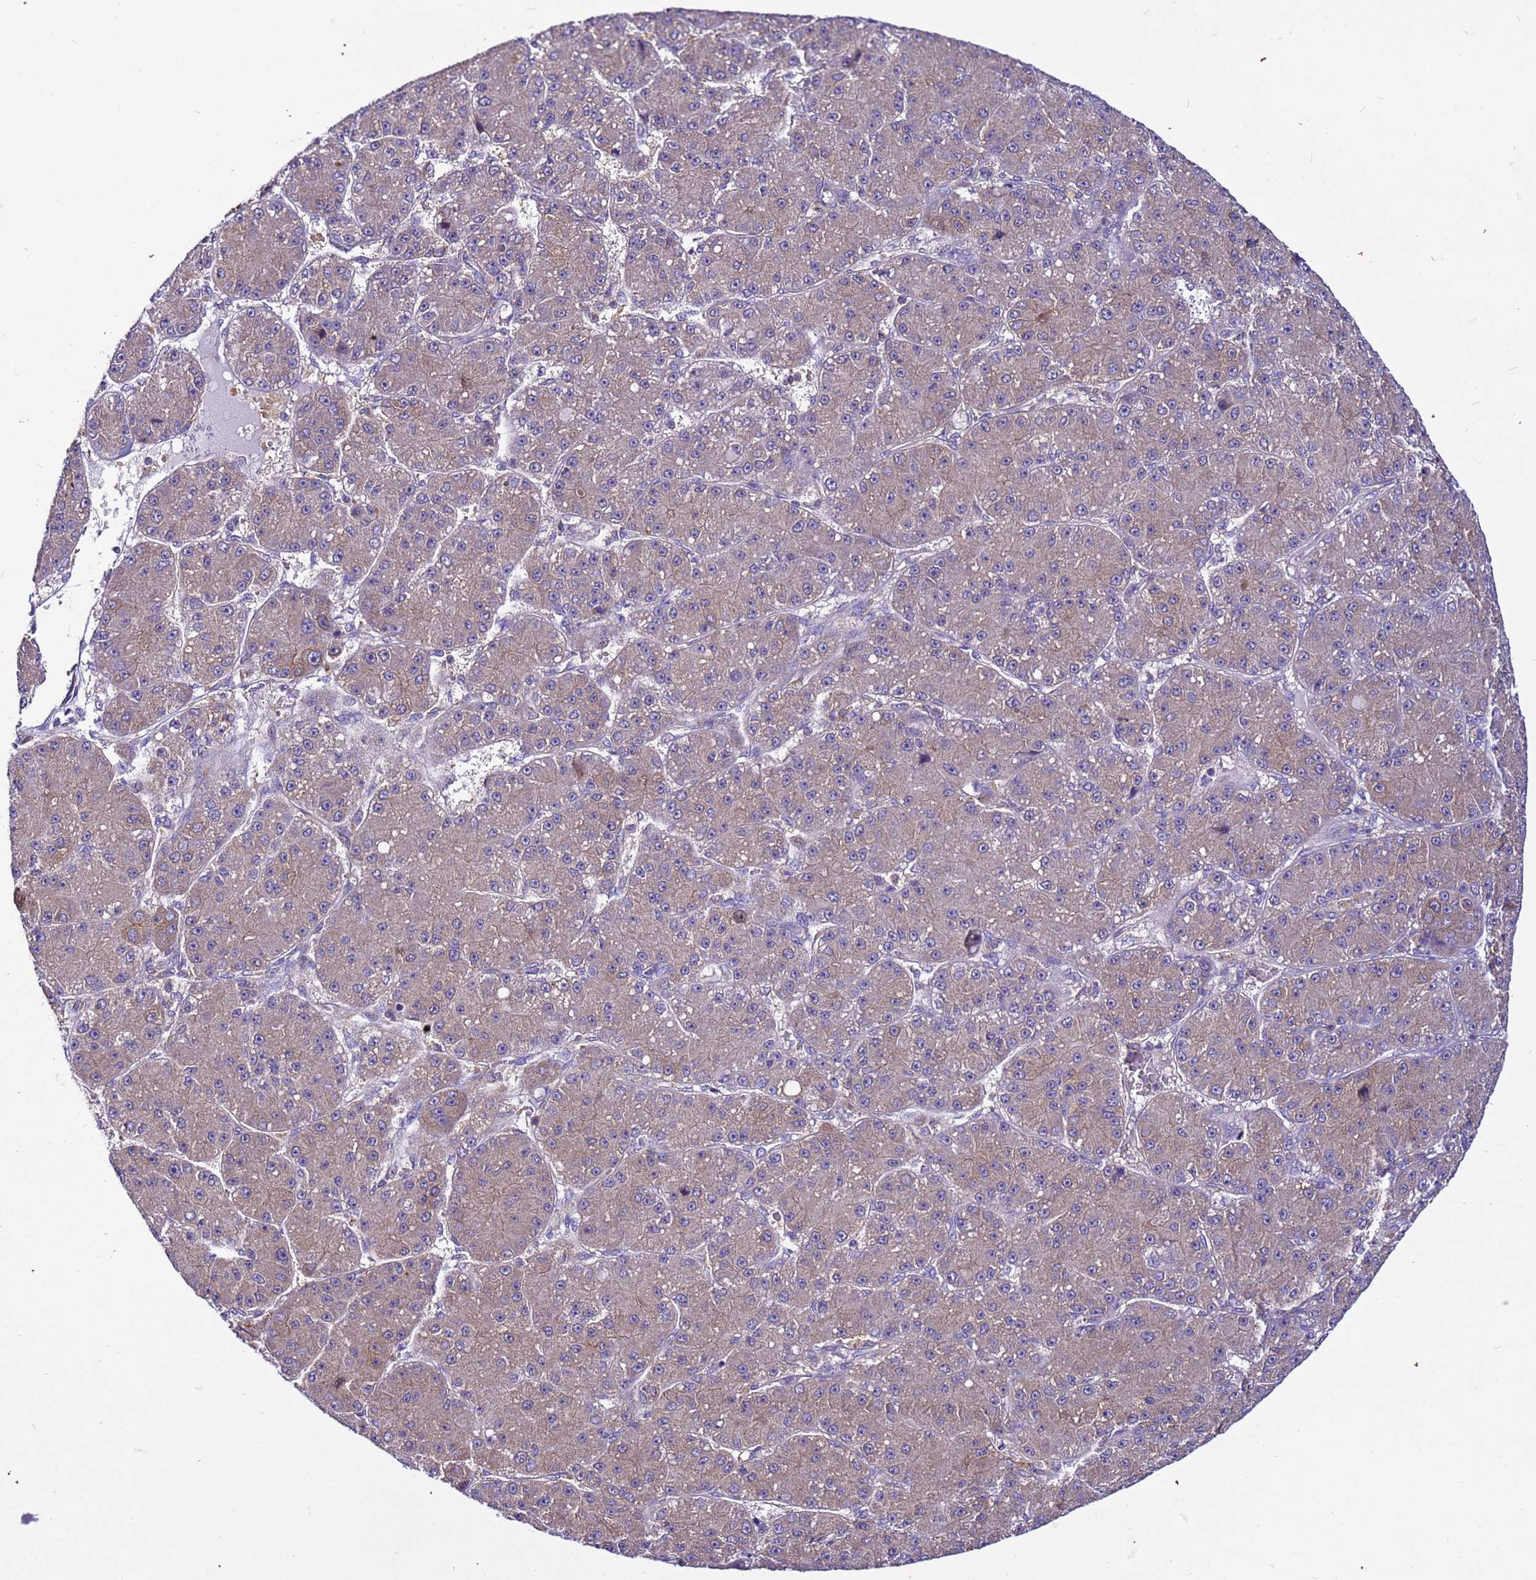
{"staining": {"intensity": "weak", "quantity": "25%-75%", "location": "cytoplasmic/membranous"}, "tissue": "liver cancer", "cell_type": "Tumor cells", "image_type": "cancer", "snomed": [{"axis": "morphology", "description": "Carcinoma, Hepatocellular, NOS"}, {"axis": "topography", "description": "Liver"}], "caption": "Liver hepatocellular carcinoma stained with immunohistochemistry (IHC) displays weak cytoplasmic/membranous staining in approximately 25%-75% of tumor cells. (DAB (3,3'-diaminobenzidine) IHC, brown staining for protein, blue staining for nuclei).", "gene": "PKD1", "patient": {"sex": "male", "age": 67}}